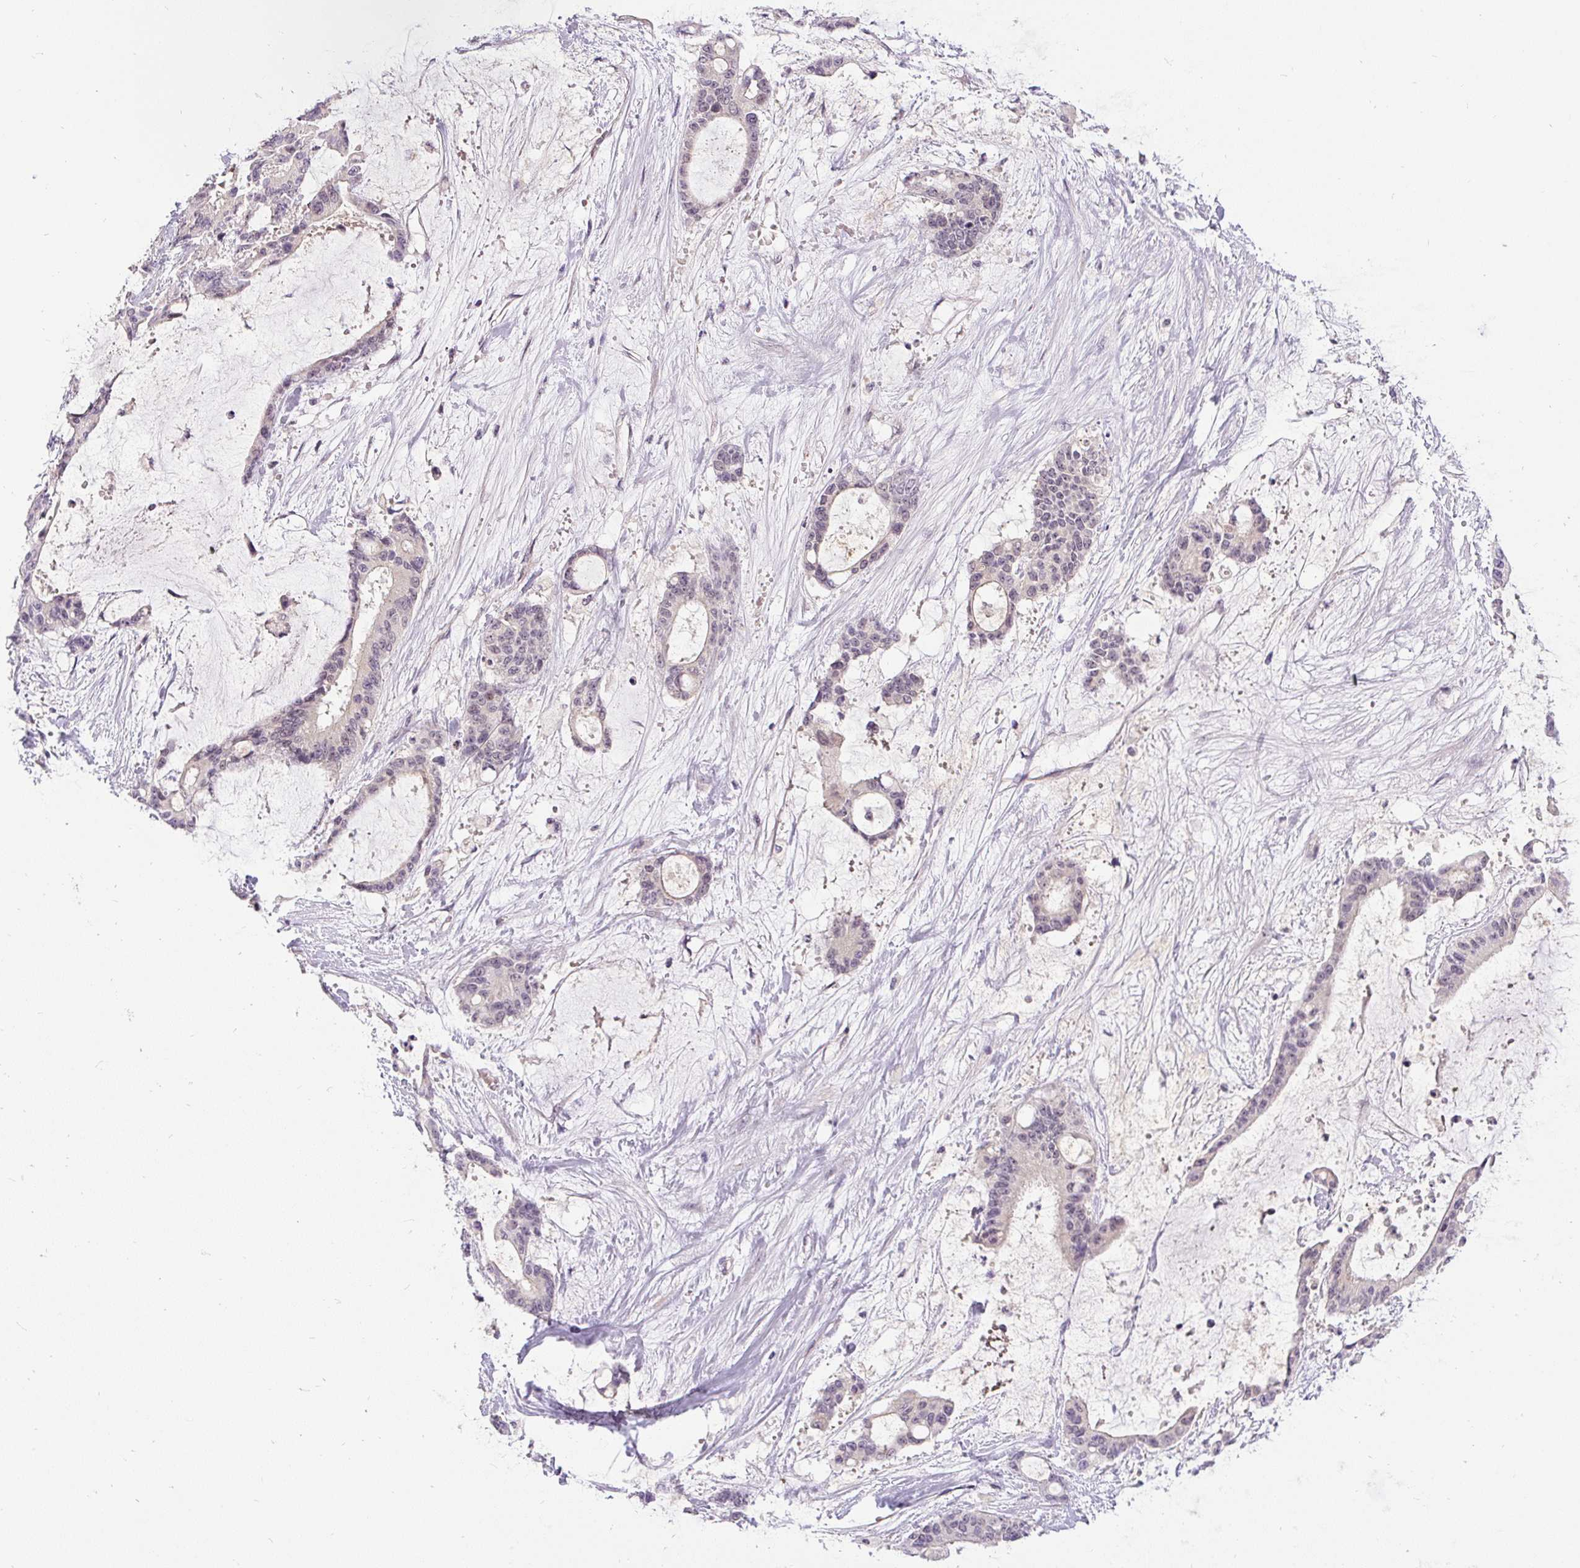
{"staining": {"intensity": "negative", "quantity": "none", "location": "none"}, "tissue": "liver cancer", "cell_type": "Tumor cells", "image_type": "cancer", "snomed": [{"axis": "morphology", "description": "Normal tissue, NOS"}, {"axis": "morphology", "description": "Cholangiocarcinoma"}, {"axis": "topography", "description": "Liver"}, {"axis": "topography", "description": "Peripheral nerve tissue"}], "caption": "DAB (3,3'-diaminobenzidine) immunohistochemical staining of liver cancer reveals no significant expression in tumor cells.", "gene": "FAM117B", "patient": {"sex": "female", "age": 73}}